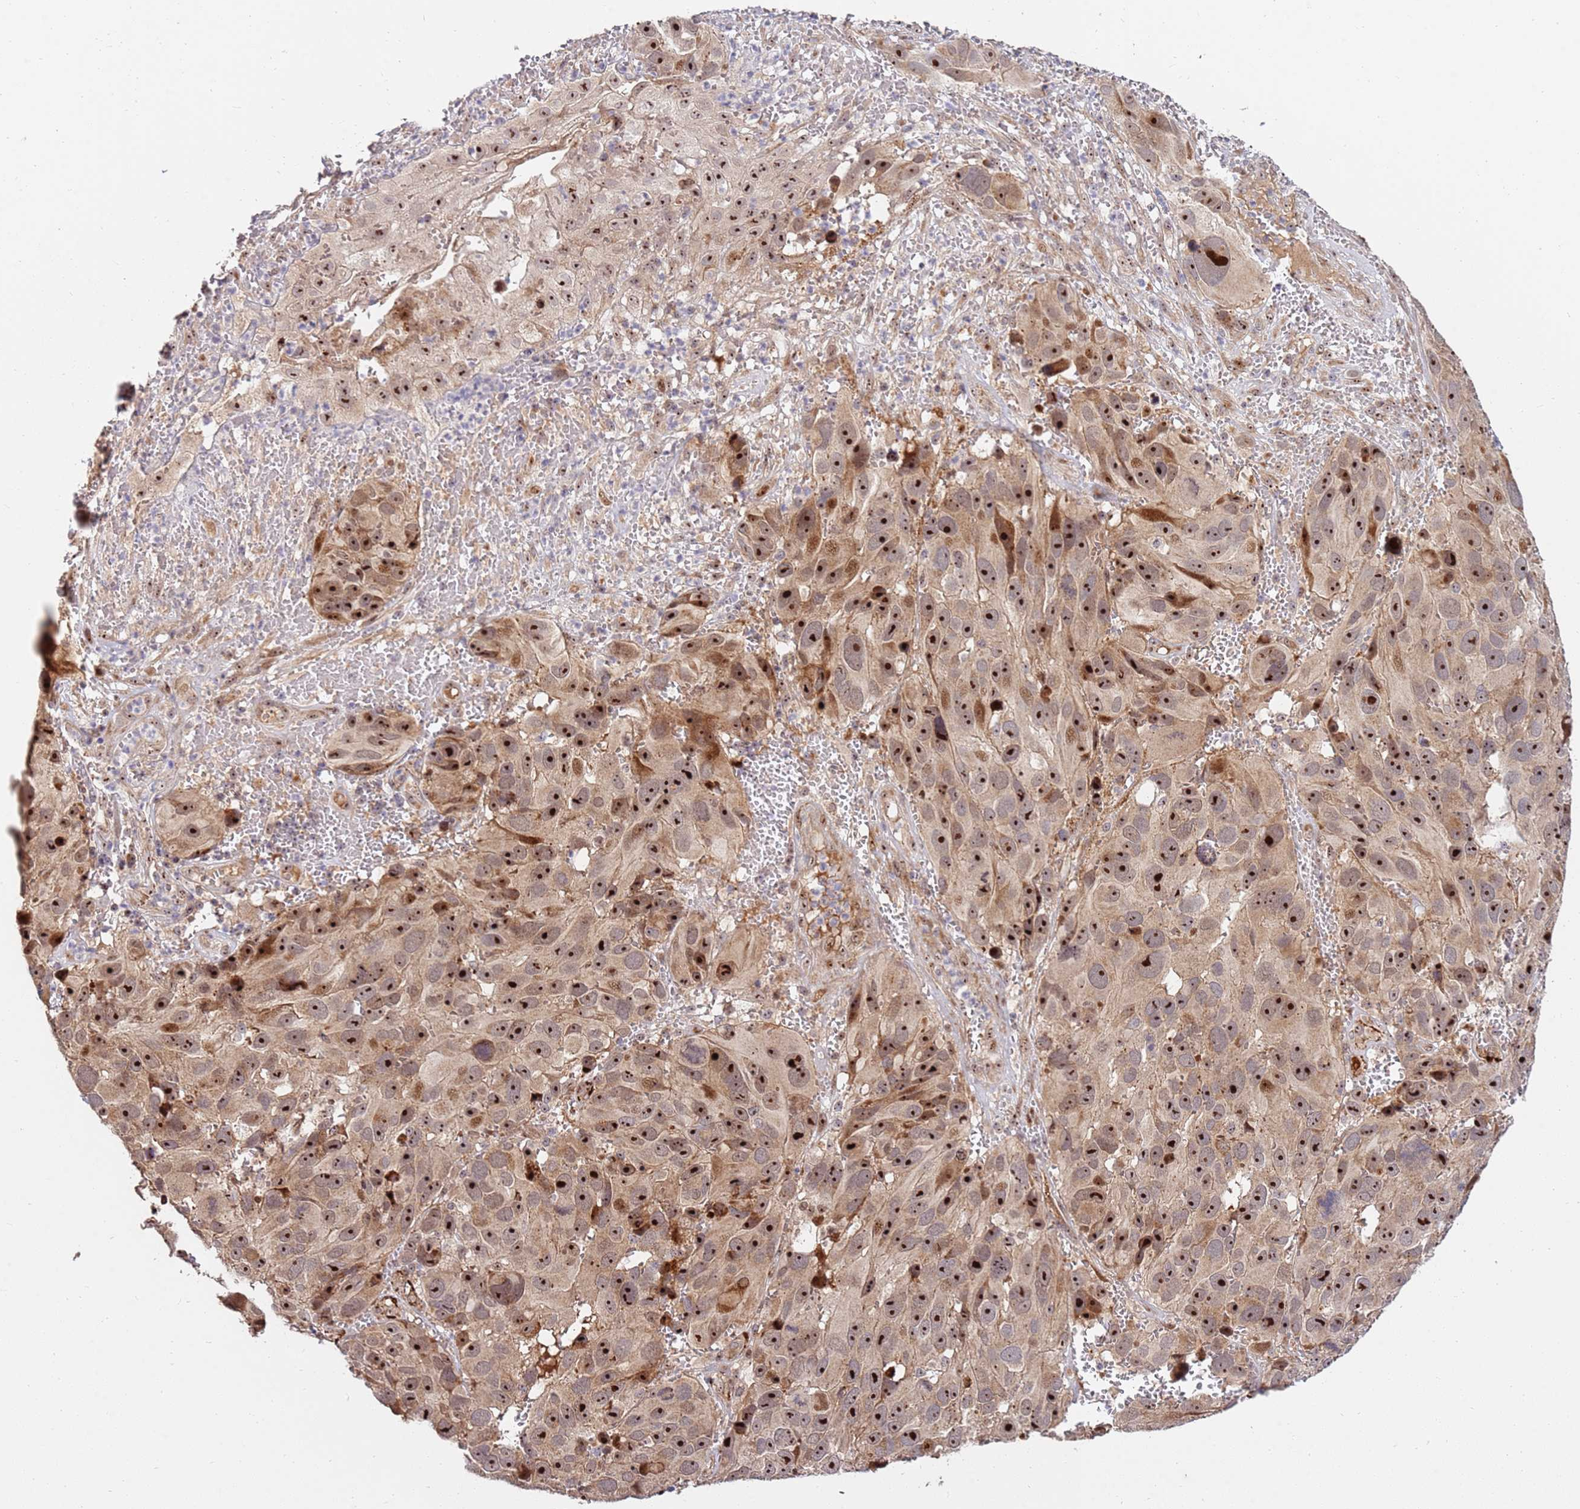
{"staining": {"intensity": "strong", "quantity": ">75%", "location": "nuclear"}, "tissue": "melanoma", "cell_type": "Tumor cells", "image_type": "cancer", "snomed": [{"axis": "morphology", "description": "Malignant melanoma, NOS"}, {"axis": "topography", "description": "Skin"}], "caption": "Melanoma was stained to show a protein in brown. There is high levels of strong nuclear staining in about >75% of tumor cells. (Brightfield microscopy of DAB IHC at high magnification).", "gene": "KIF25", "patient": {"sex": "male", "age": 84}}